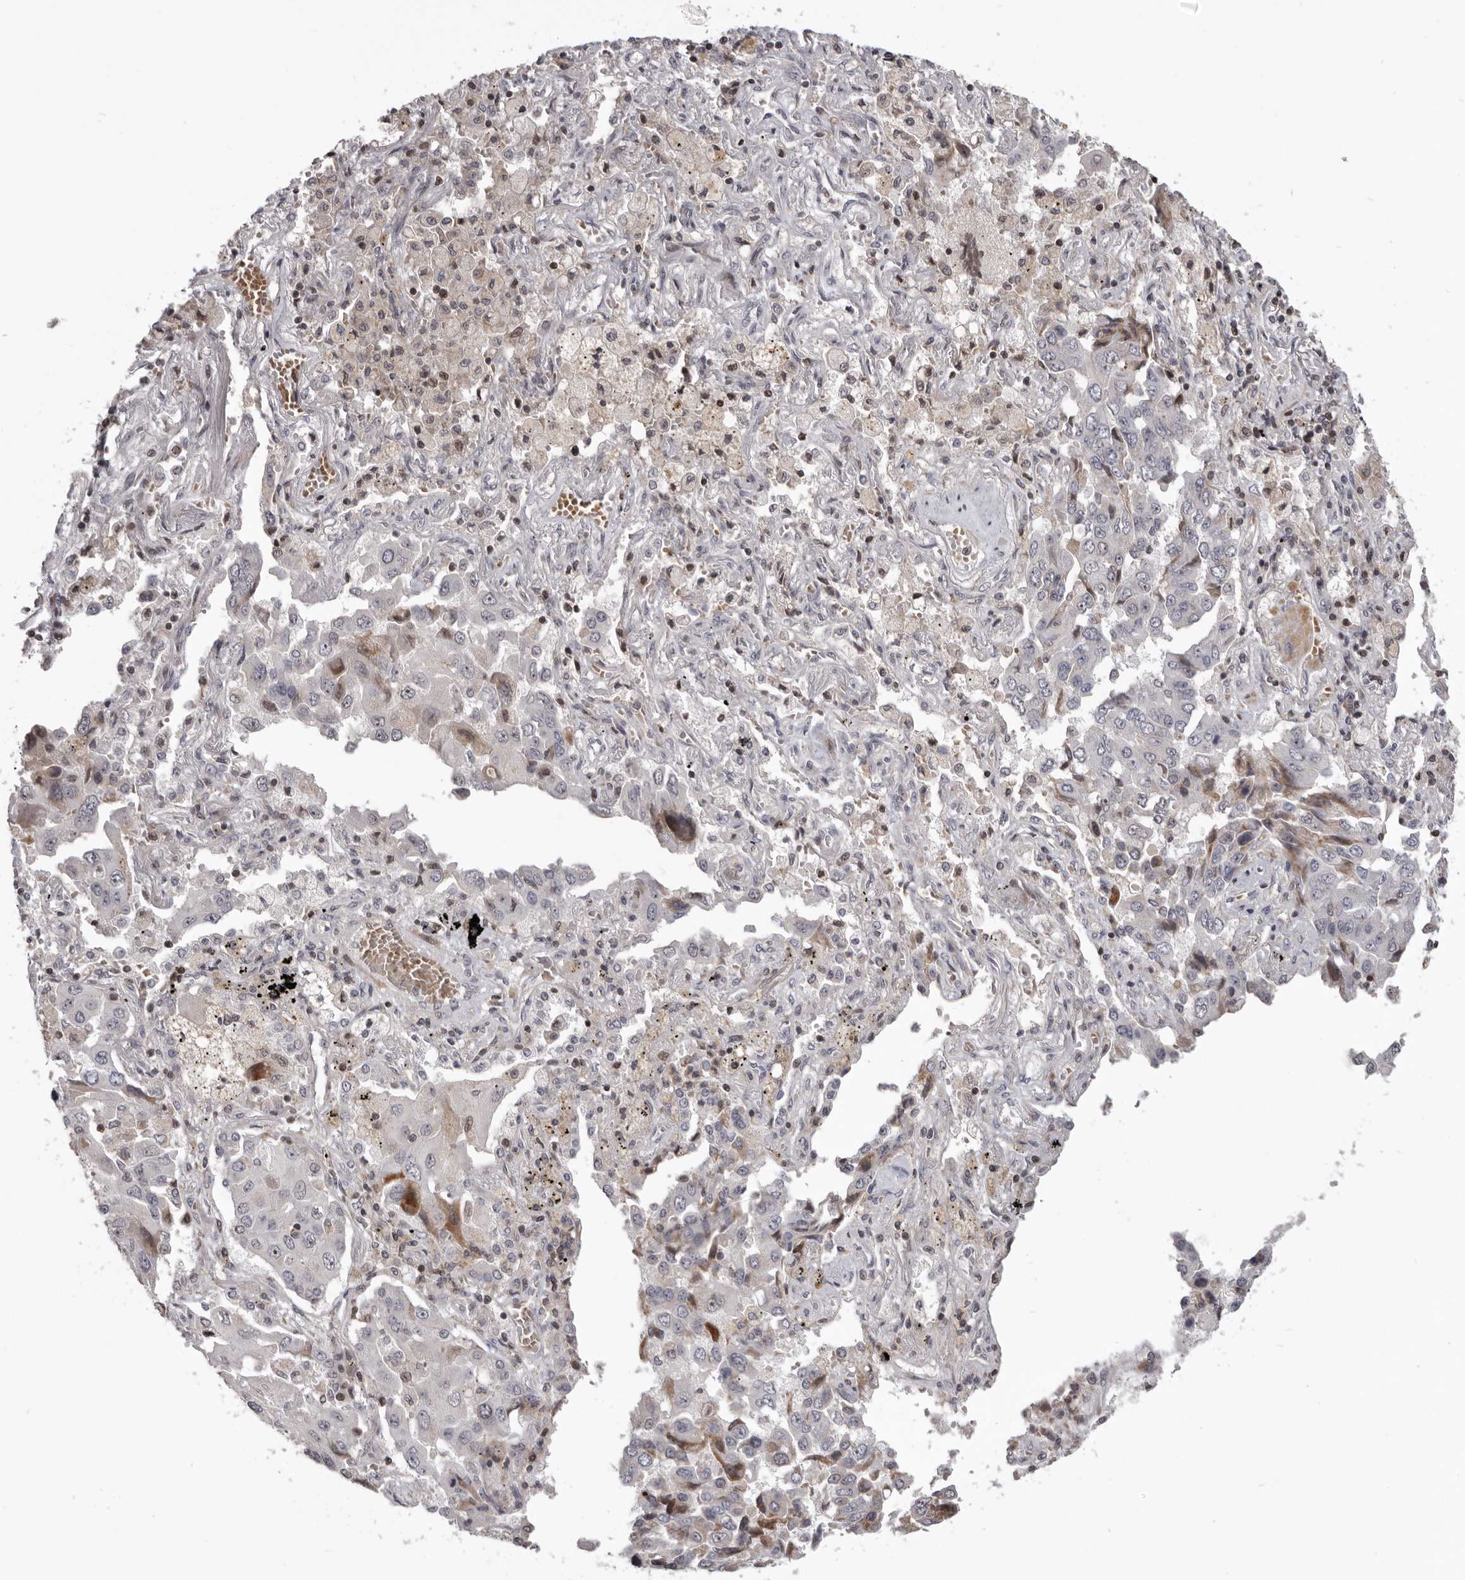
{"staining": {"intensity": "moderate", "quantity": "<25%", "location": "nuclear"}, "tissue": "lung cancer", "cell_type": "Tumor cells", "image_type": "cancer", "snomed": [{"axis": "morphology", "description": "Adenocarcinoma, NOS"}, {"axis": "topography", "description": "Lung"}], "caption": "Brown immunohistochemical staining in human adenocarcinoma (lung) demonstrates moderate nuclear positivity in about <25% of tumor cells.", "gene": "AZIN1", "patient": {"sex": "female", "age": 65}}